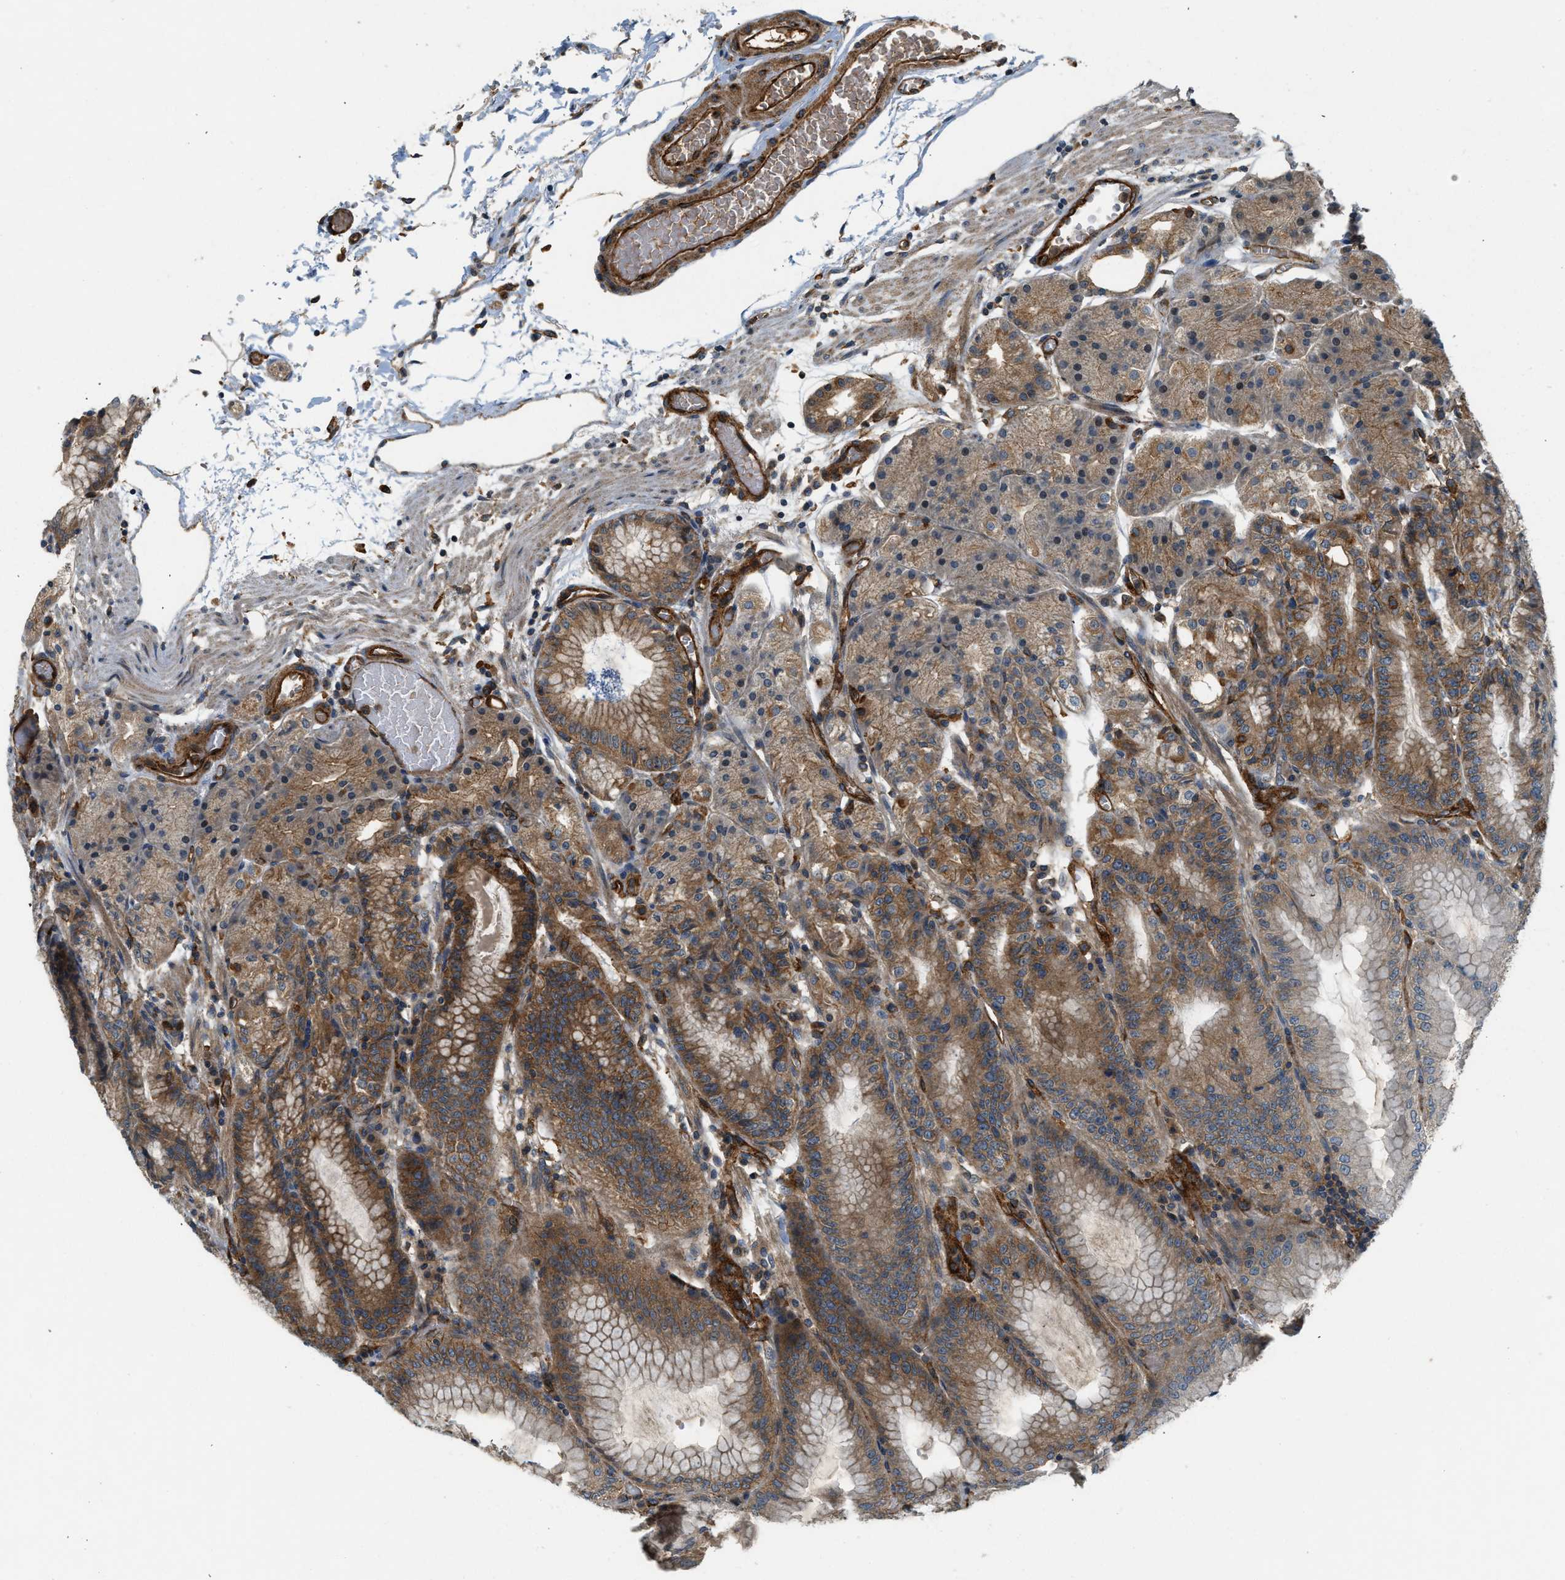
{"staining": {"intensity": "moderate", "quantity": ">75%", "location": "cytoplasmic/membranous"}, "tissue": "stomach", "cell_type": "Glandular cells", "image_type": "normal", "snomed": [{"axis": "morphology", "description": "Normal tissue, NOS"}, {"axis": "topography", "description": "Stomach, lower"}], "caption": "DAB immunohistochemical staining of normal human stomach demonstrates moderate cytoplasmic/membranous protein positivity in approximately >75% of glandular cells.", "gene": "HIP1", "patient": {"sex": "male", "age": 71}}